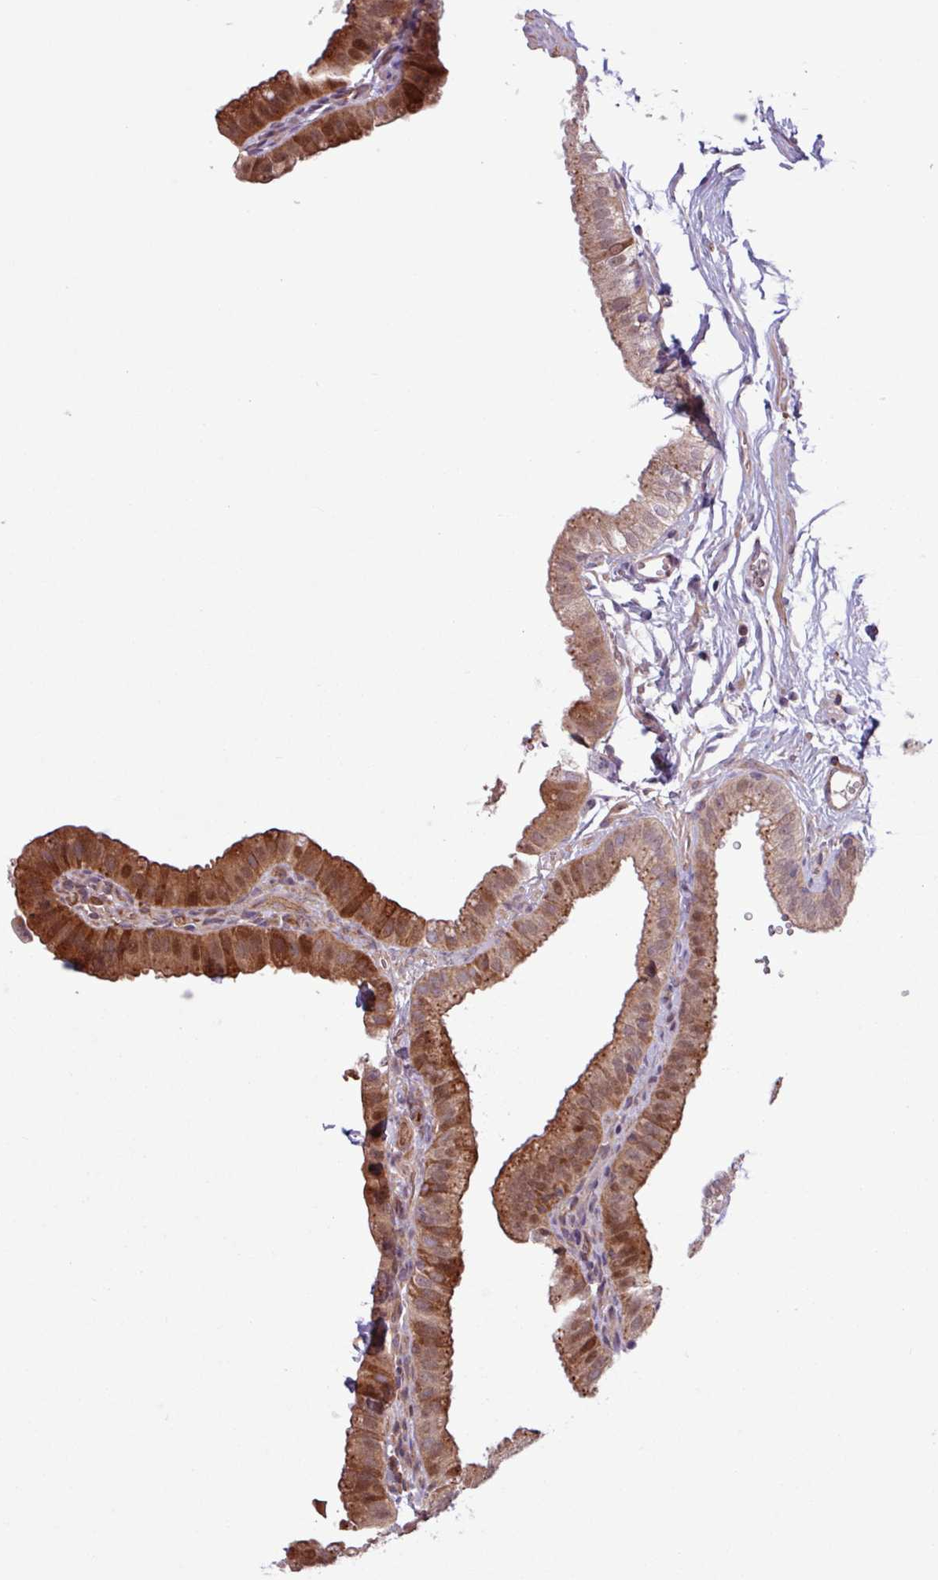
{"staining": {"intensity": "moderate", "quantity": ">75%", "location": "cytoplasmic/membranous,nuclear"}, "tissue": "gallbladder", "cell_type": "Glandular cells", "image_type": "normal", "snomed": [{"axis": "morphology", "description": "Normal tissue, NOS"}, {"axis": "topography", "description": "Gallbladder"}], "caption": "Protein expression analysis of normal gallbladder shows moderate cytoplasmic/membranous,nuclear staining in approximately >75% of glandular cells. (Stains: DAB in brown, nuclei in blue, Microscopy: brightfield microscopy at high magnification).", "gene": "PDPR", "patient": {"sex": "female", "age": 61}}